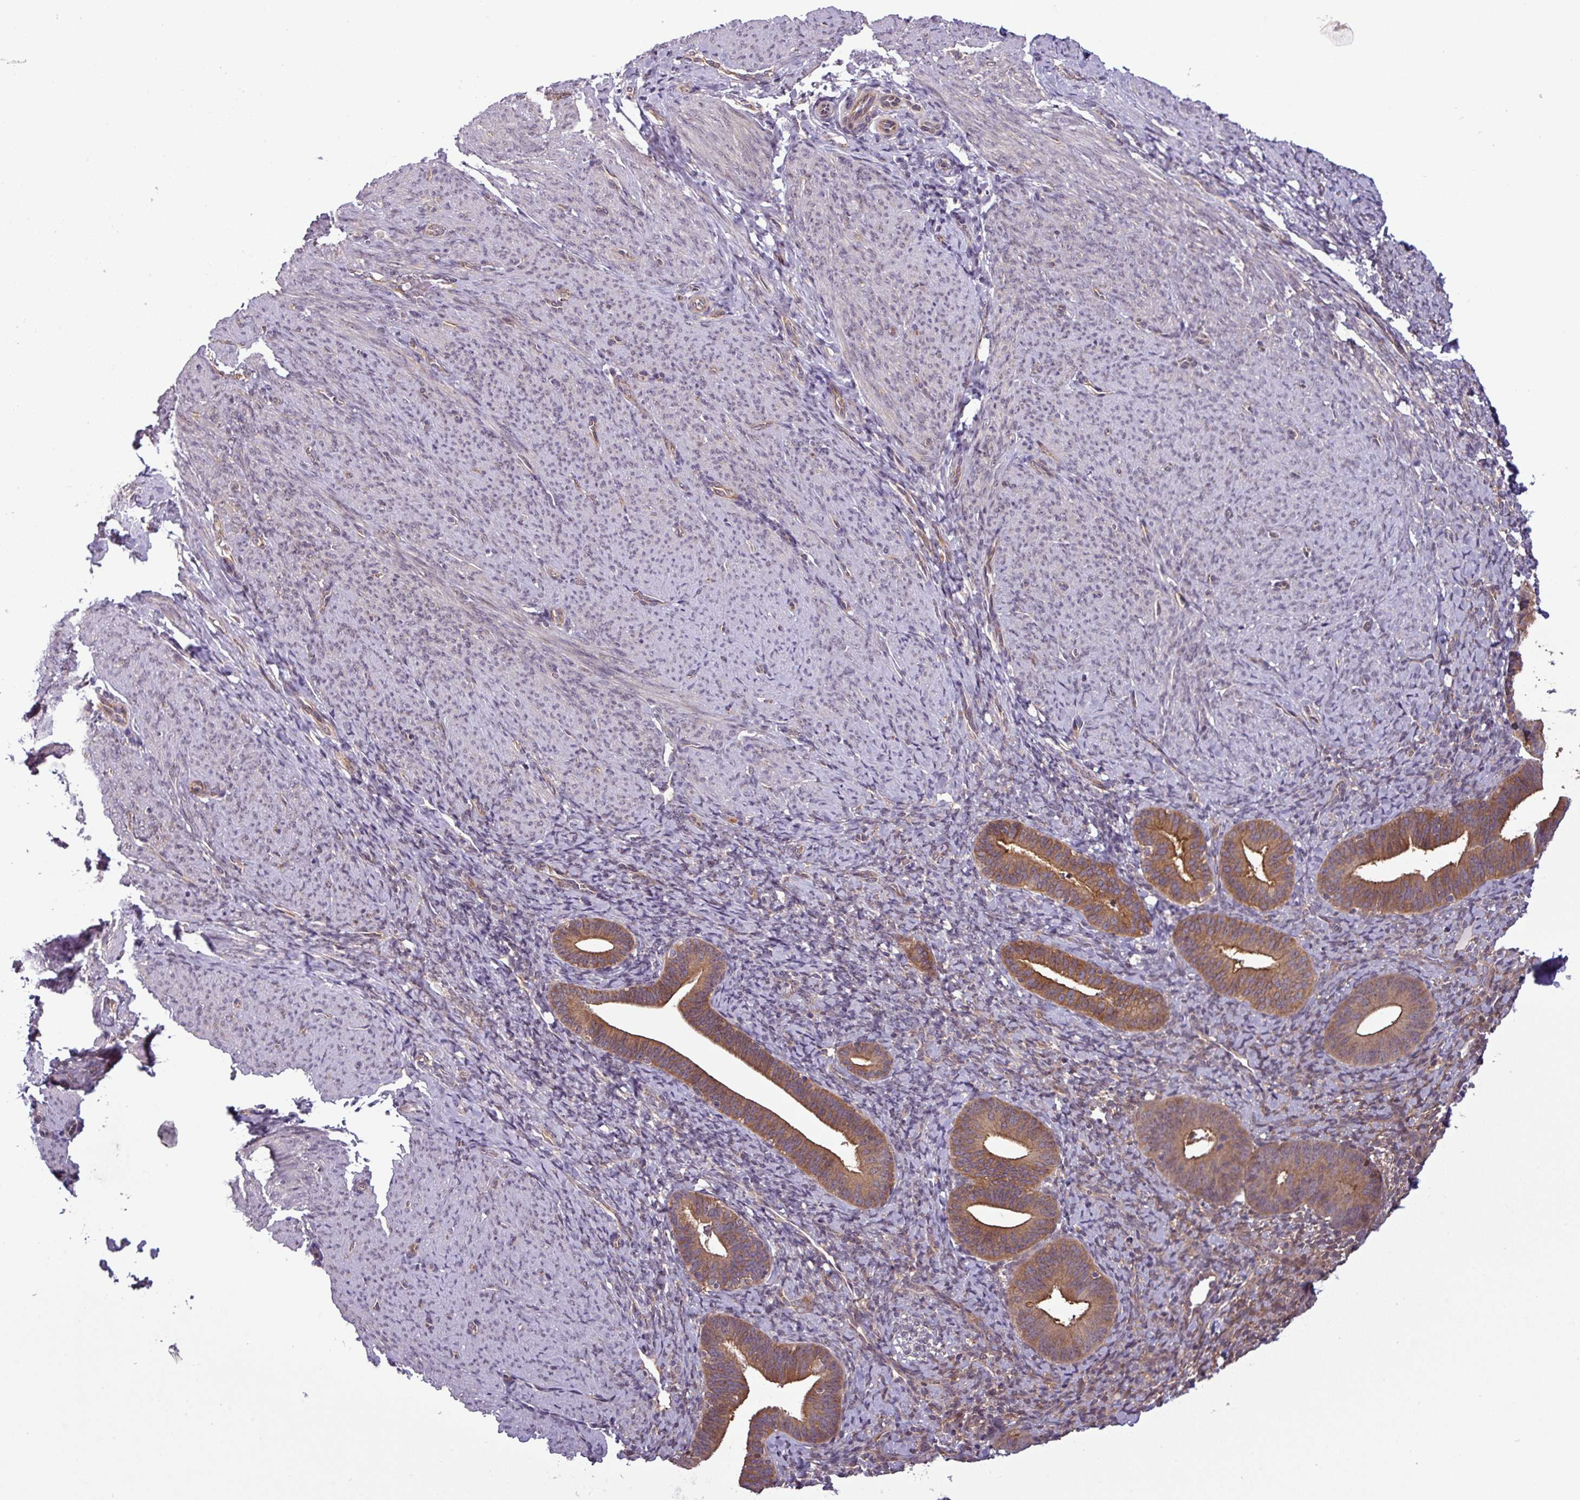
{"staining": {"intensity": "negative", "quantity": "none", "location": "none"}, "tissue": "endometrium", "cell_type": "Cells in endometrial stroma", "image_type": "normal", "snomed": [{"axis": "morphology", "description": "Normal tissue, NOS"}, {"axis": "topography", "description": "Endometrium"}], "caption": "Immunohistochemistry micrograph of unremarkable endometrium stained for a protein (brown), which reveals no staining in cells in endometrial stroma.", "gene": "NPFFR1", "patient": {"sex": "female", "age": 65}}